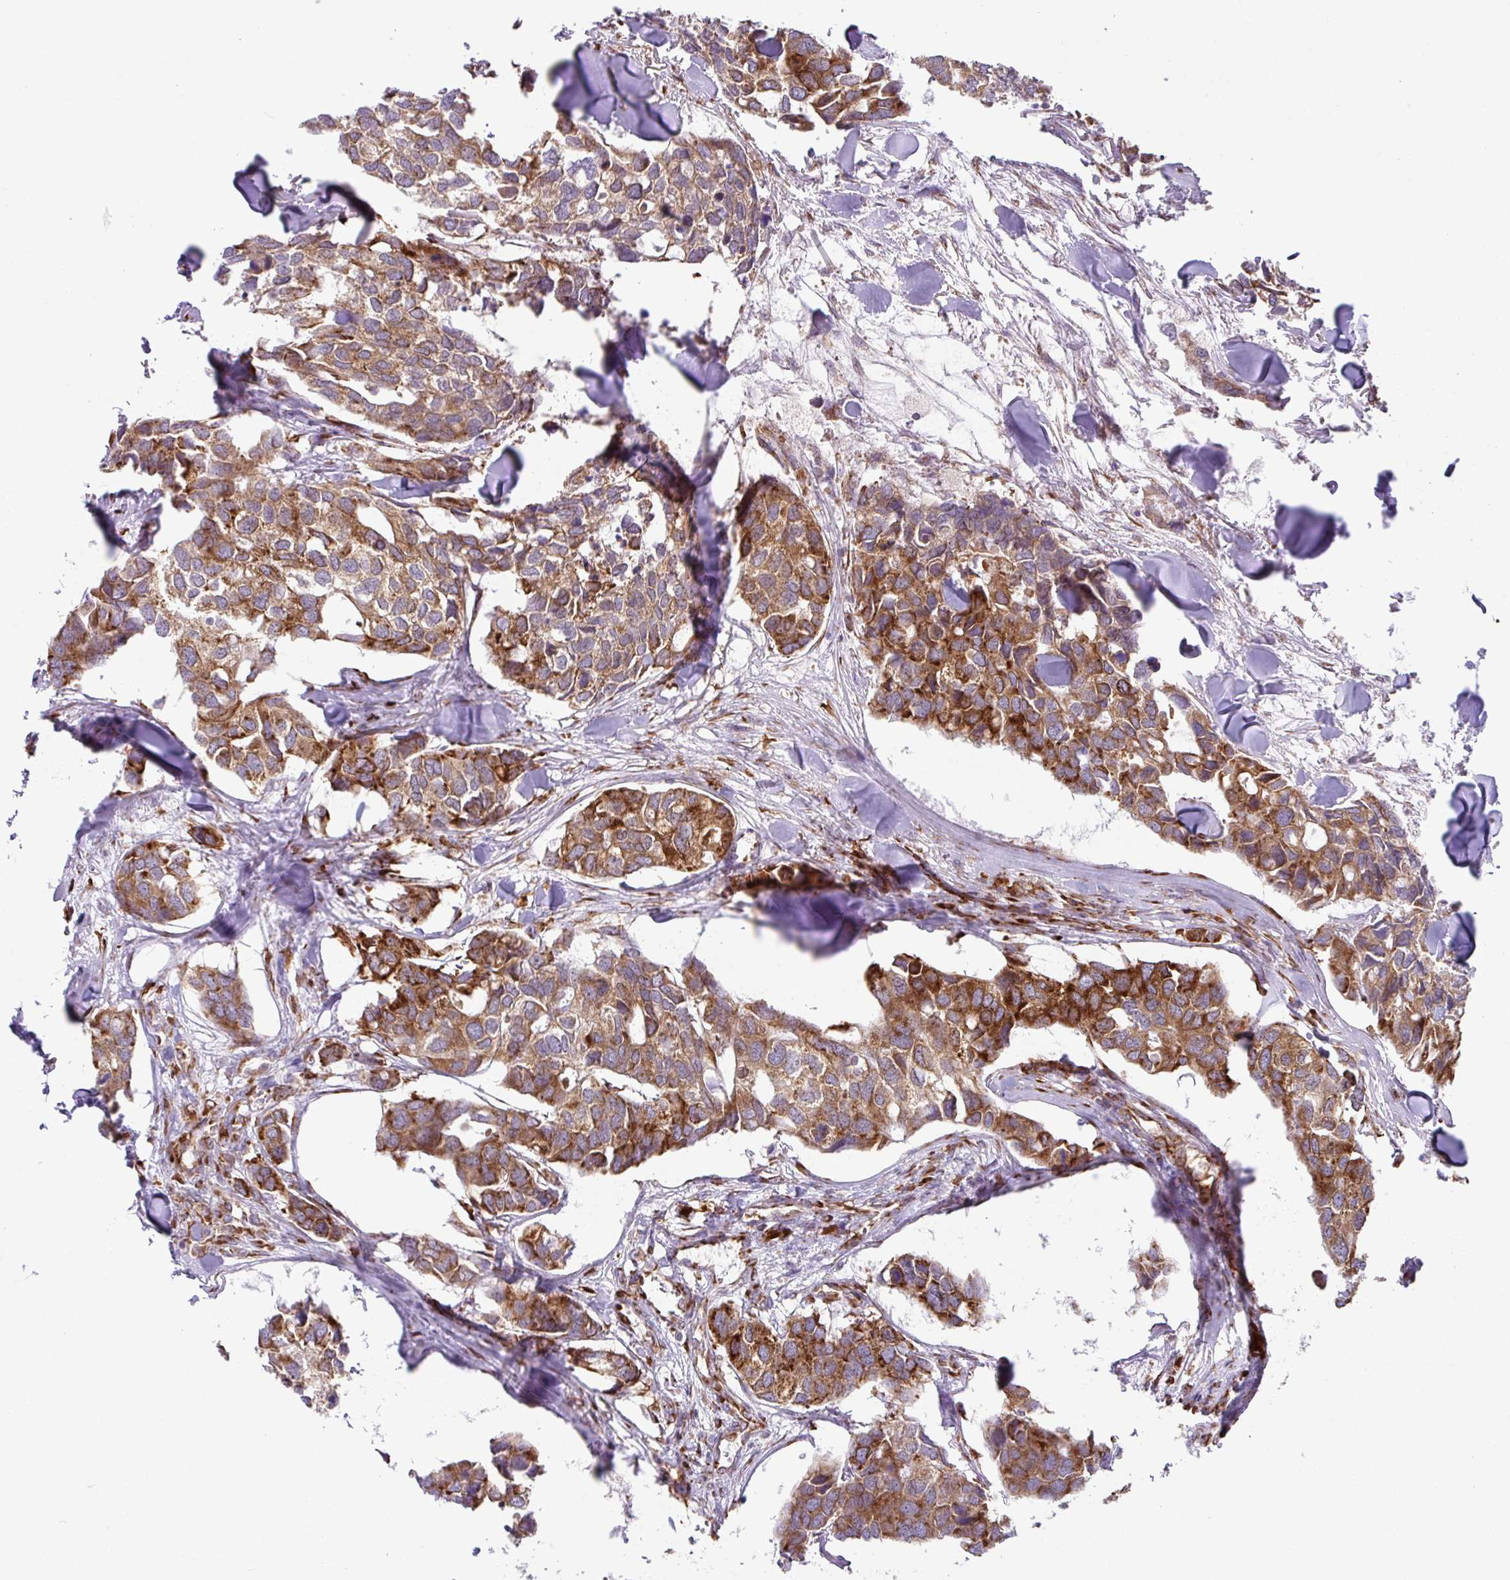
{"staining": {"intensity": "moderate", "quantity": ">75%", "location": "cytoplasmic/membranous"}, "tissue": "breast cancer", "cell_type": "Tumor cells", "image_type": "cancer", "snomed": [{"axis": "morphology", "description": "Duct carcinoma"}, {"axis": "topography", "description": "Breast"}], "caption": "High-magnification brightfield microscopy of breast cancer (intraductal carcinoma) stained with DAB (3,3'-diaminobenzidine) (brown) and counterstained with hematoxylin (blue). tumor cells exhibit moderate cytoplasmic/membranous staining is appreciated in about>75% of cells.", "gene": "SLC39A7", "patient": {"sex": "female", "age": 83}}